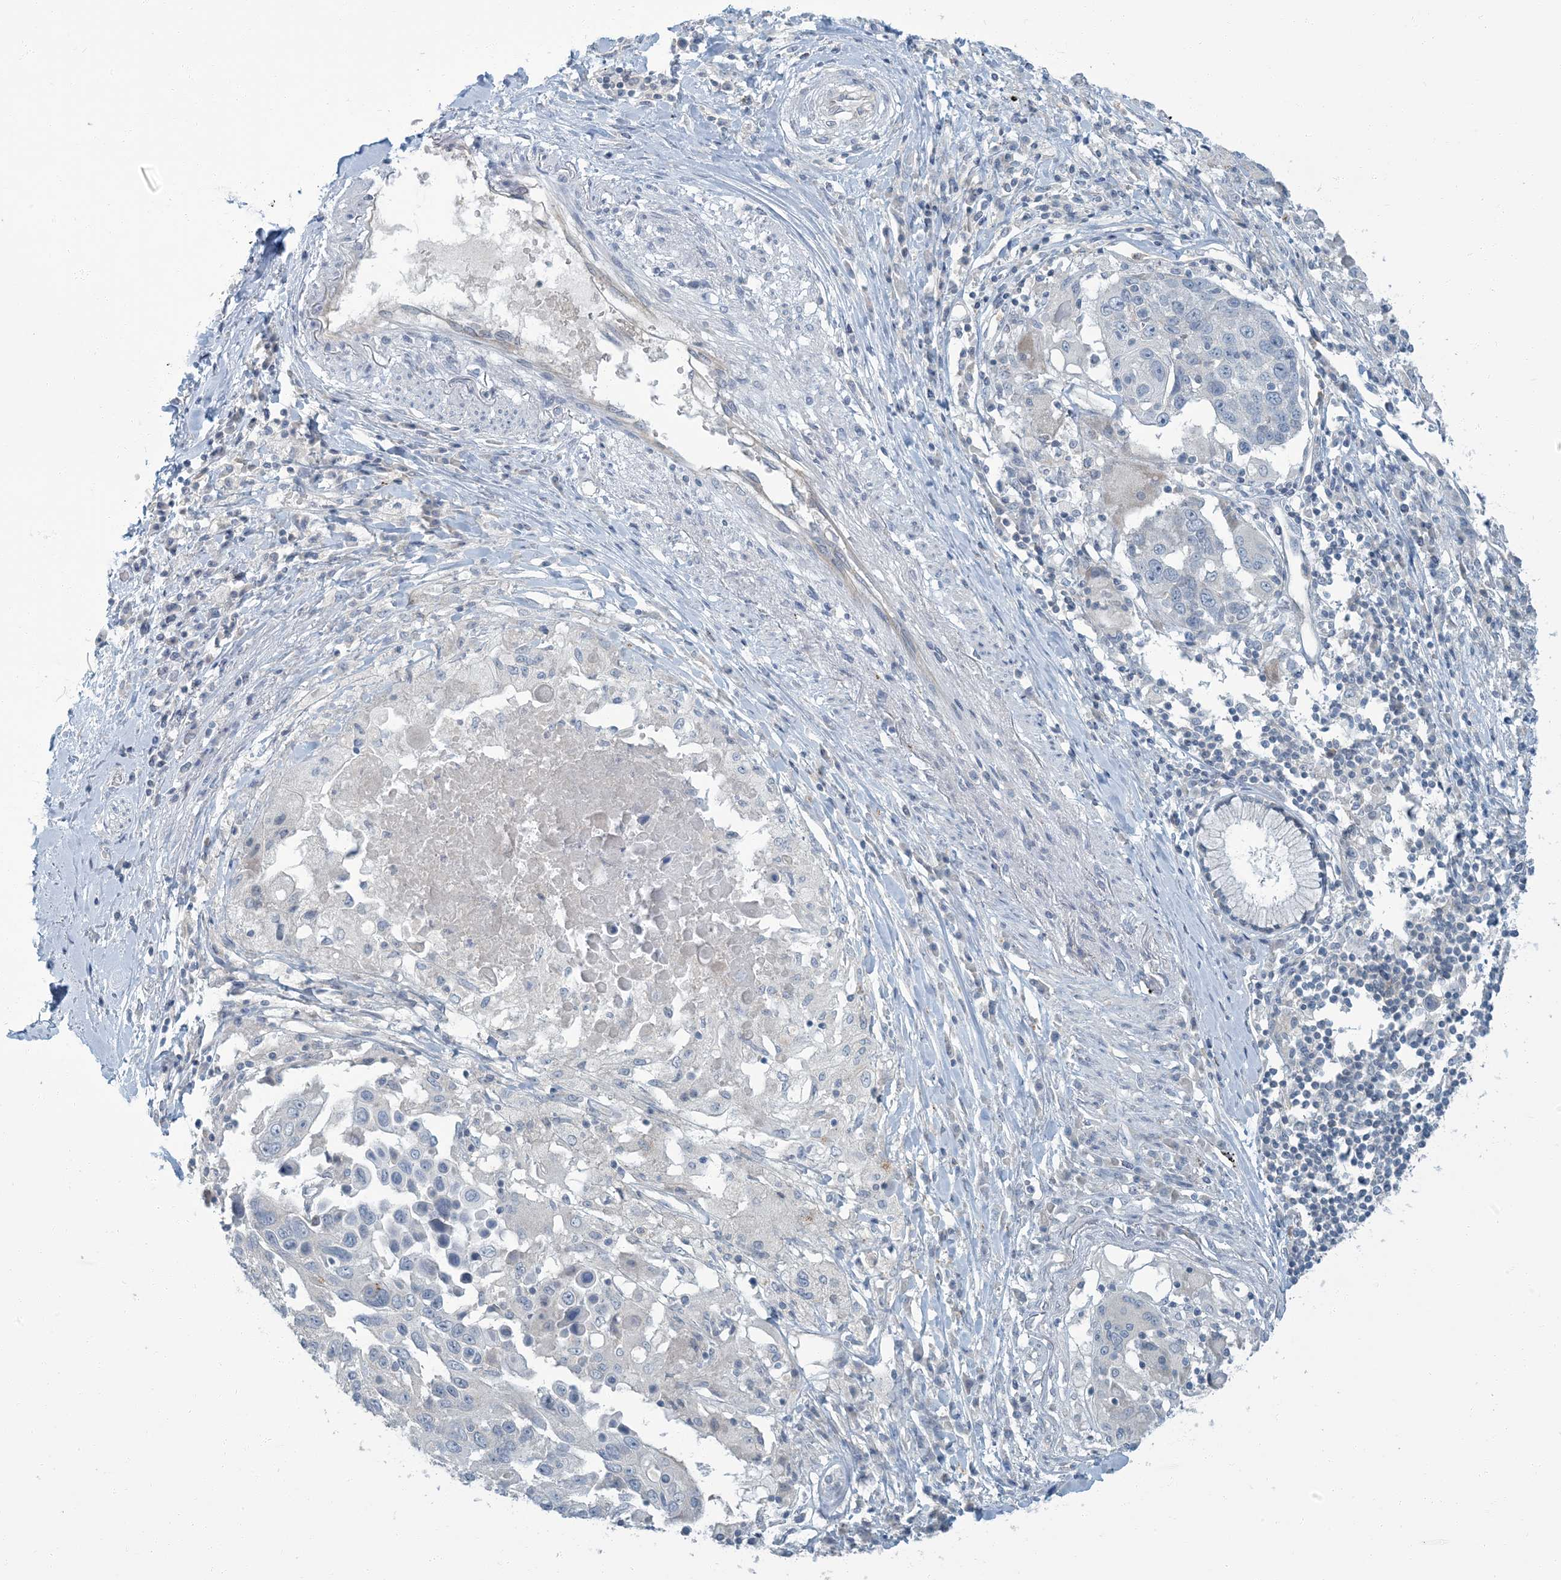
{"staining": {"intensity": "negative", "quantity": "none", "location": "none"}, "tissue": "lung cancer", "cell_type": "Tumor cells", "image_type": "cancer", "snomed": [{"axis": "morphology", "description": "Squamous cell carcinoma, NOS"}, {"axis": "topography", "description": "Lung"}], "caption": "Squamous cell carcinoma (lung) stained for a protein using immunohistochemistry reveals no expression tumor cells.", "gene": "EPHA4", "patient": {"sex": "male", "age": 66}}